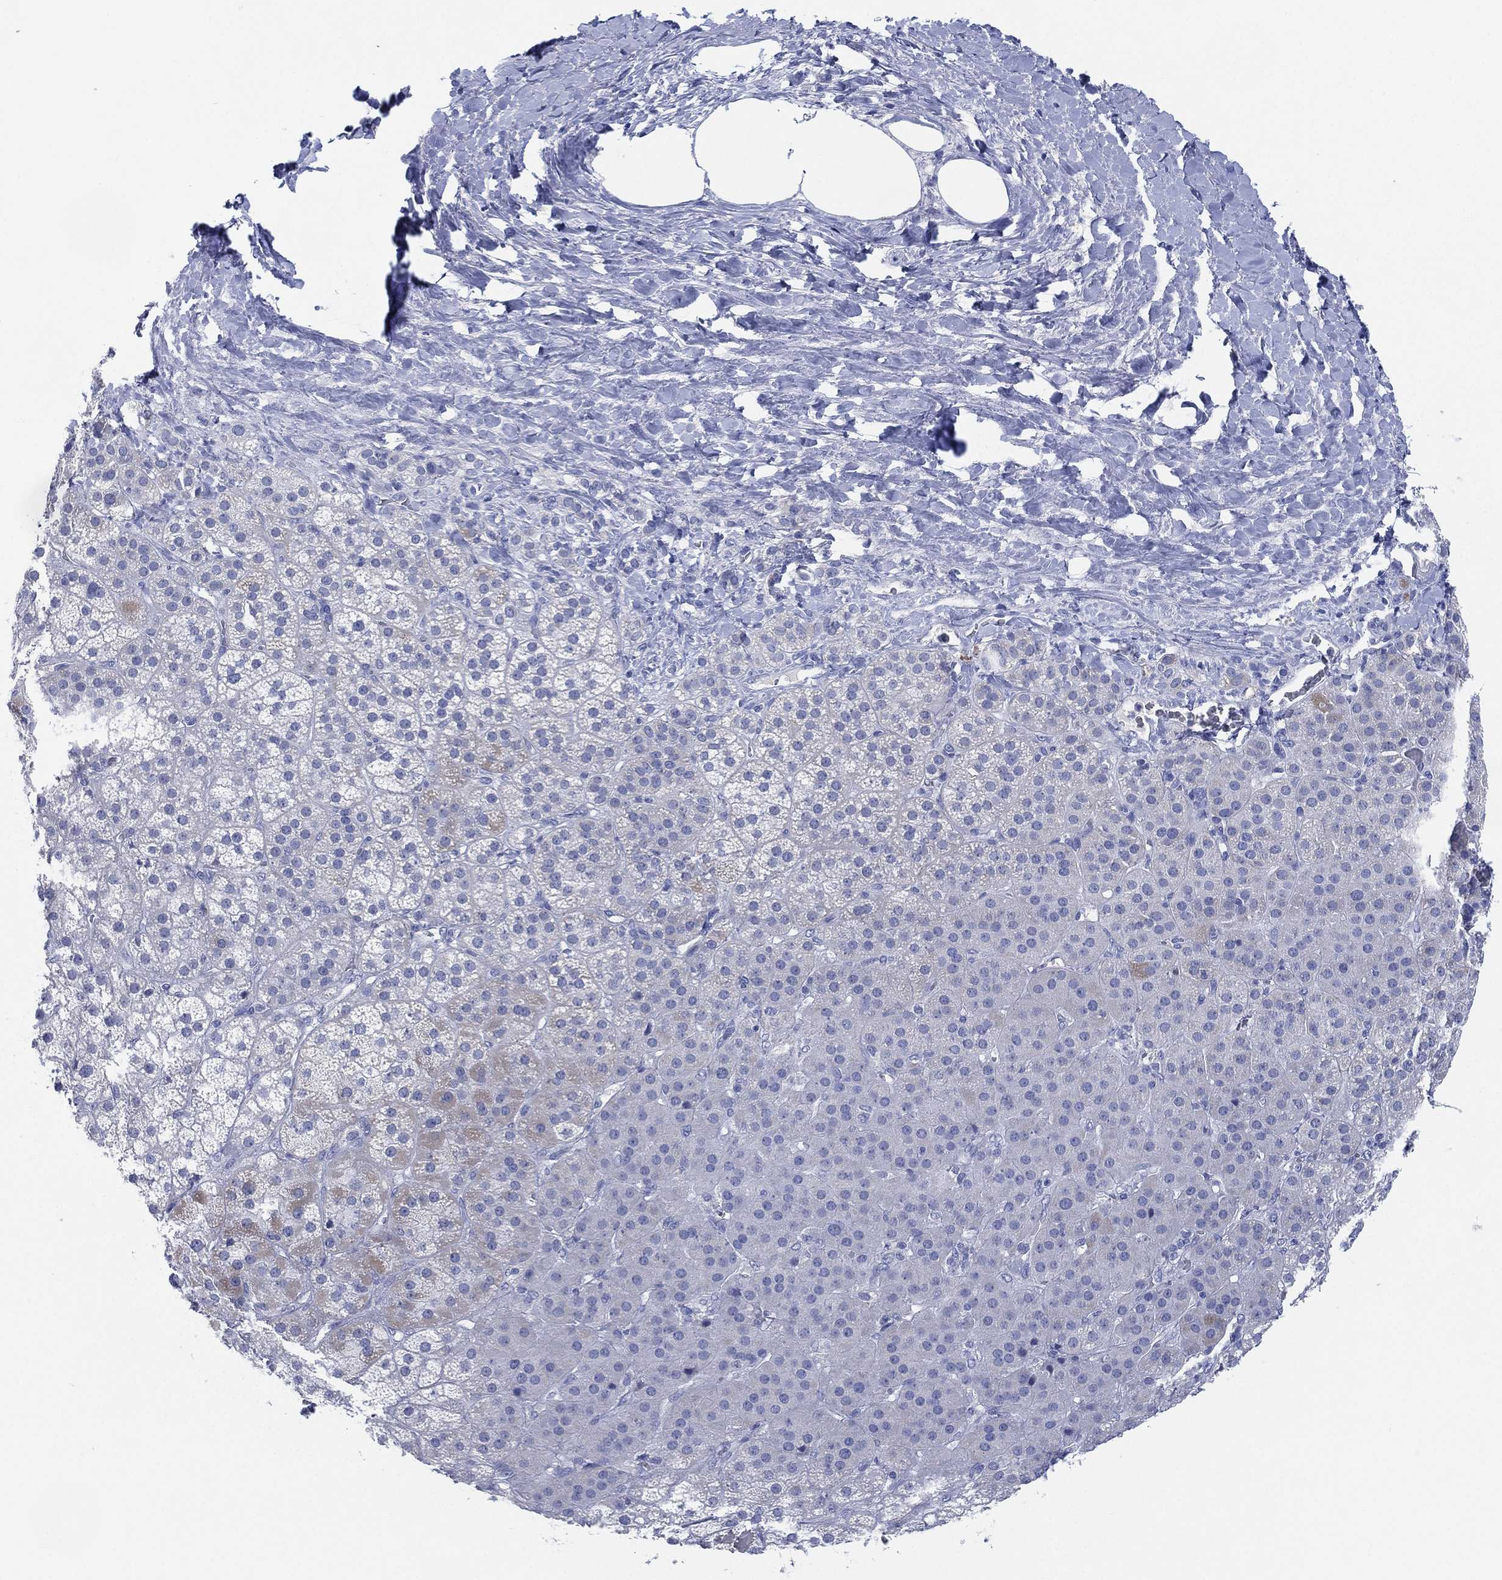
{"staining": {"intensity": "weak", "quantity": "<25%", "location": "cytoplasmic/membranous"}, "tissue": "adrenal gland", "cell_type": "Glandular cells", "image_type": "normal", "snomed": [{"axis": "morphology", "description": "Normal tissue, NOS"}, {"axis": "topography", "description": "Adrenal gland"}], "caption": "IHC photomicrograph of normal human adrenal gland stained for a protein (brown), which exhibits no expression in glandular cells.", "gene": "ADAD2", "patient": {"sex": "male", "age": 57}}